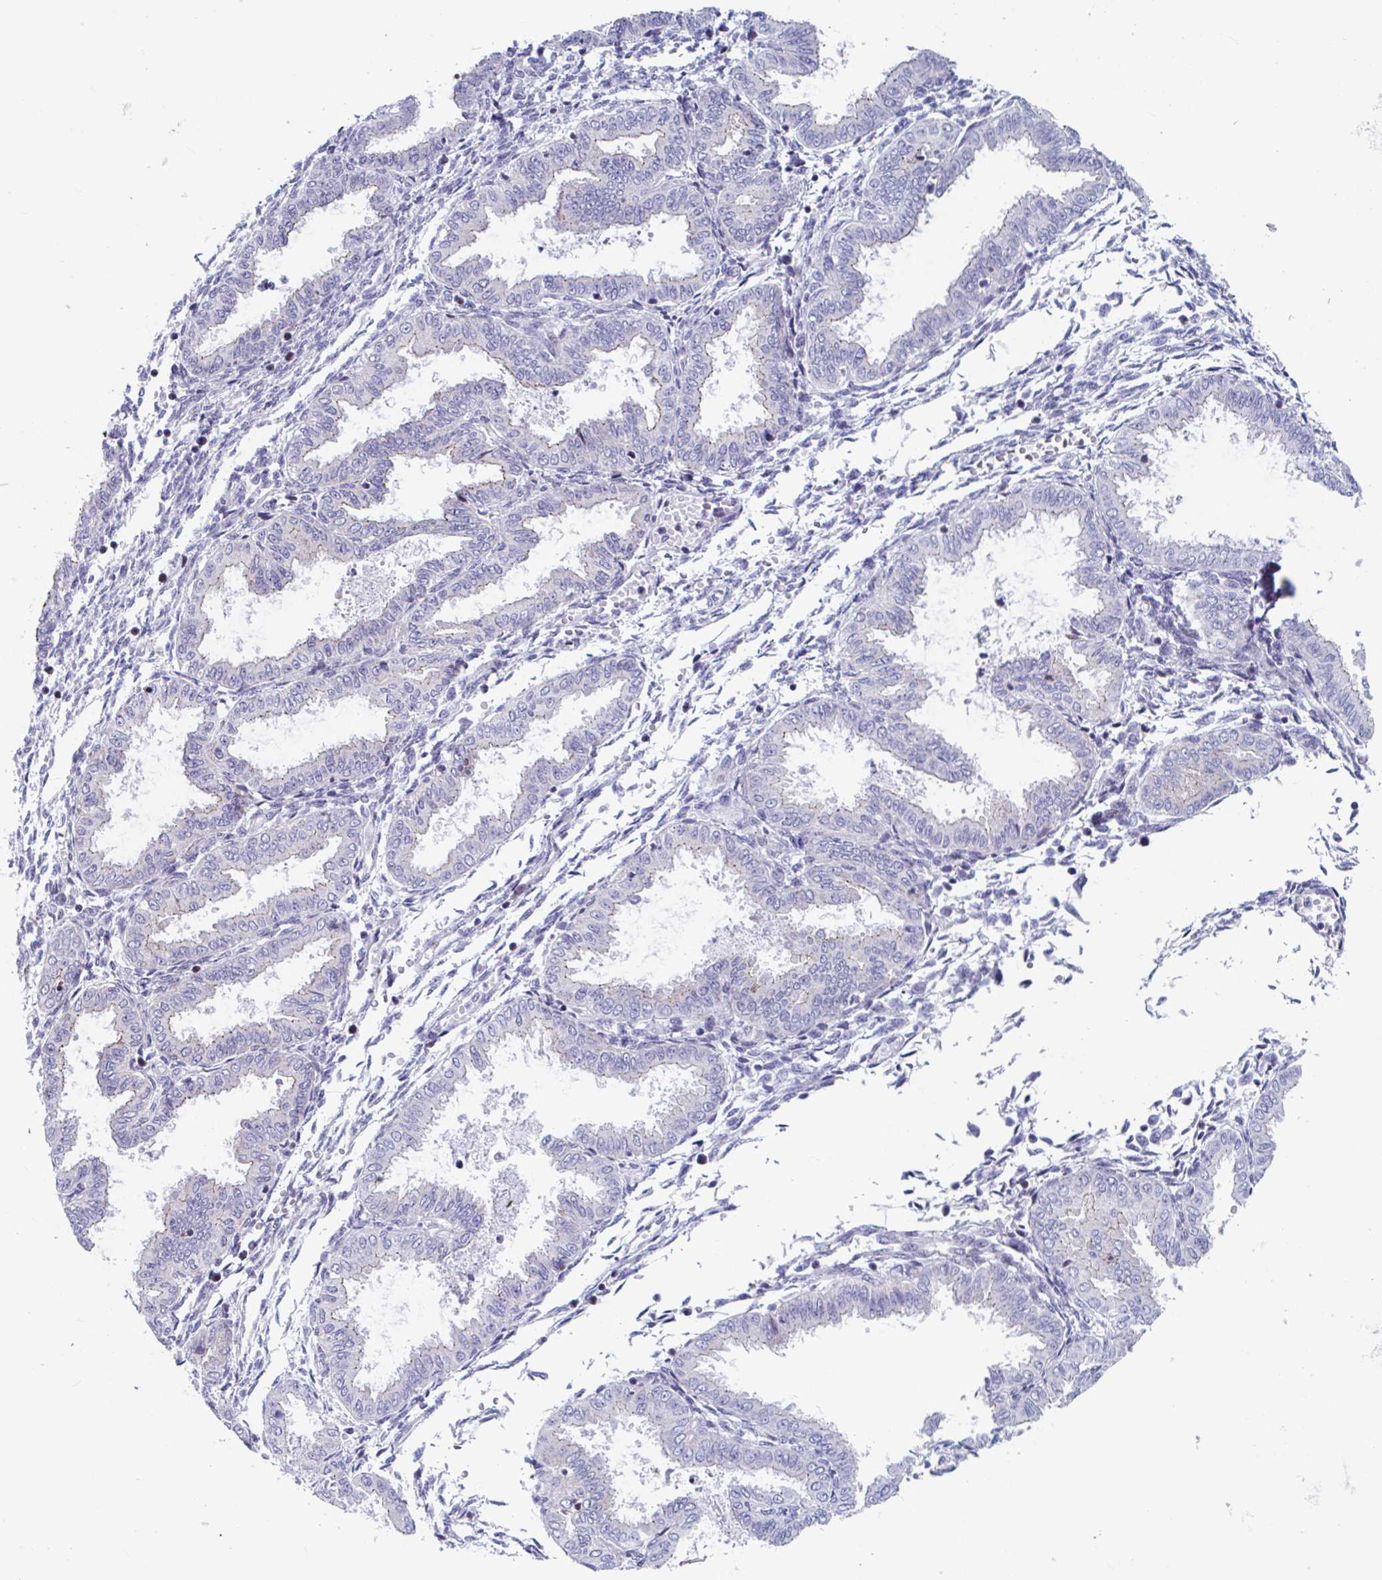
{"staining": {"intensity": "negative", "quantity": "none", "location": "none"}, "tissue": "endometrium", "cell_type": "Cells in endometrial stroma", "image_type": "normal", "snomed": [{"axis": "morphology", "description": "Normal tissue, NOS"}, {"axis": "topography", "description": "Endometrium"}], "caption": "A high-resolution photomicrograph shows IHC staining of normal endometrium, which displays no significant positivity in cells in endometrial stroma.", "gene": "DUXA", "patient": {"sex": "female", "age": 33}}